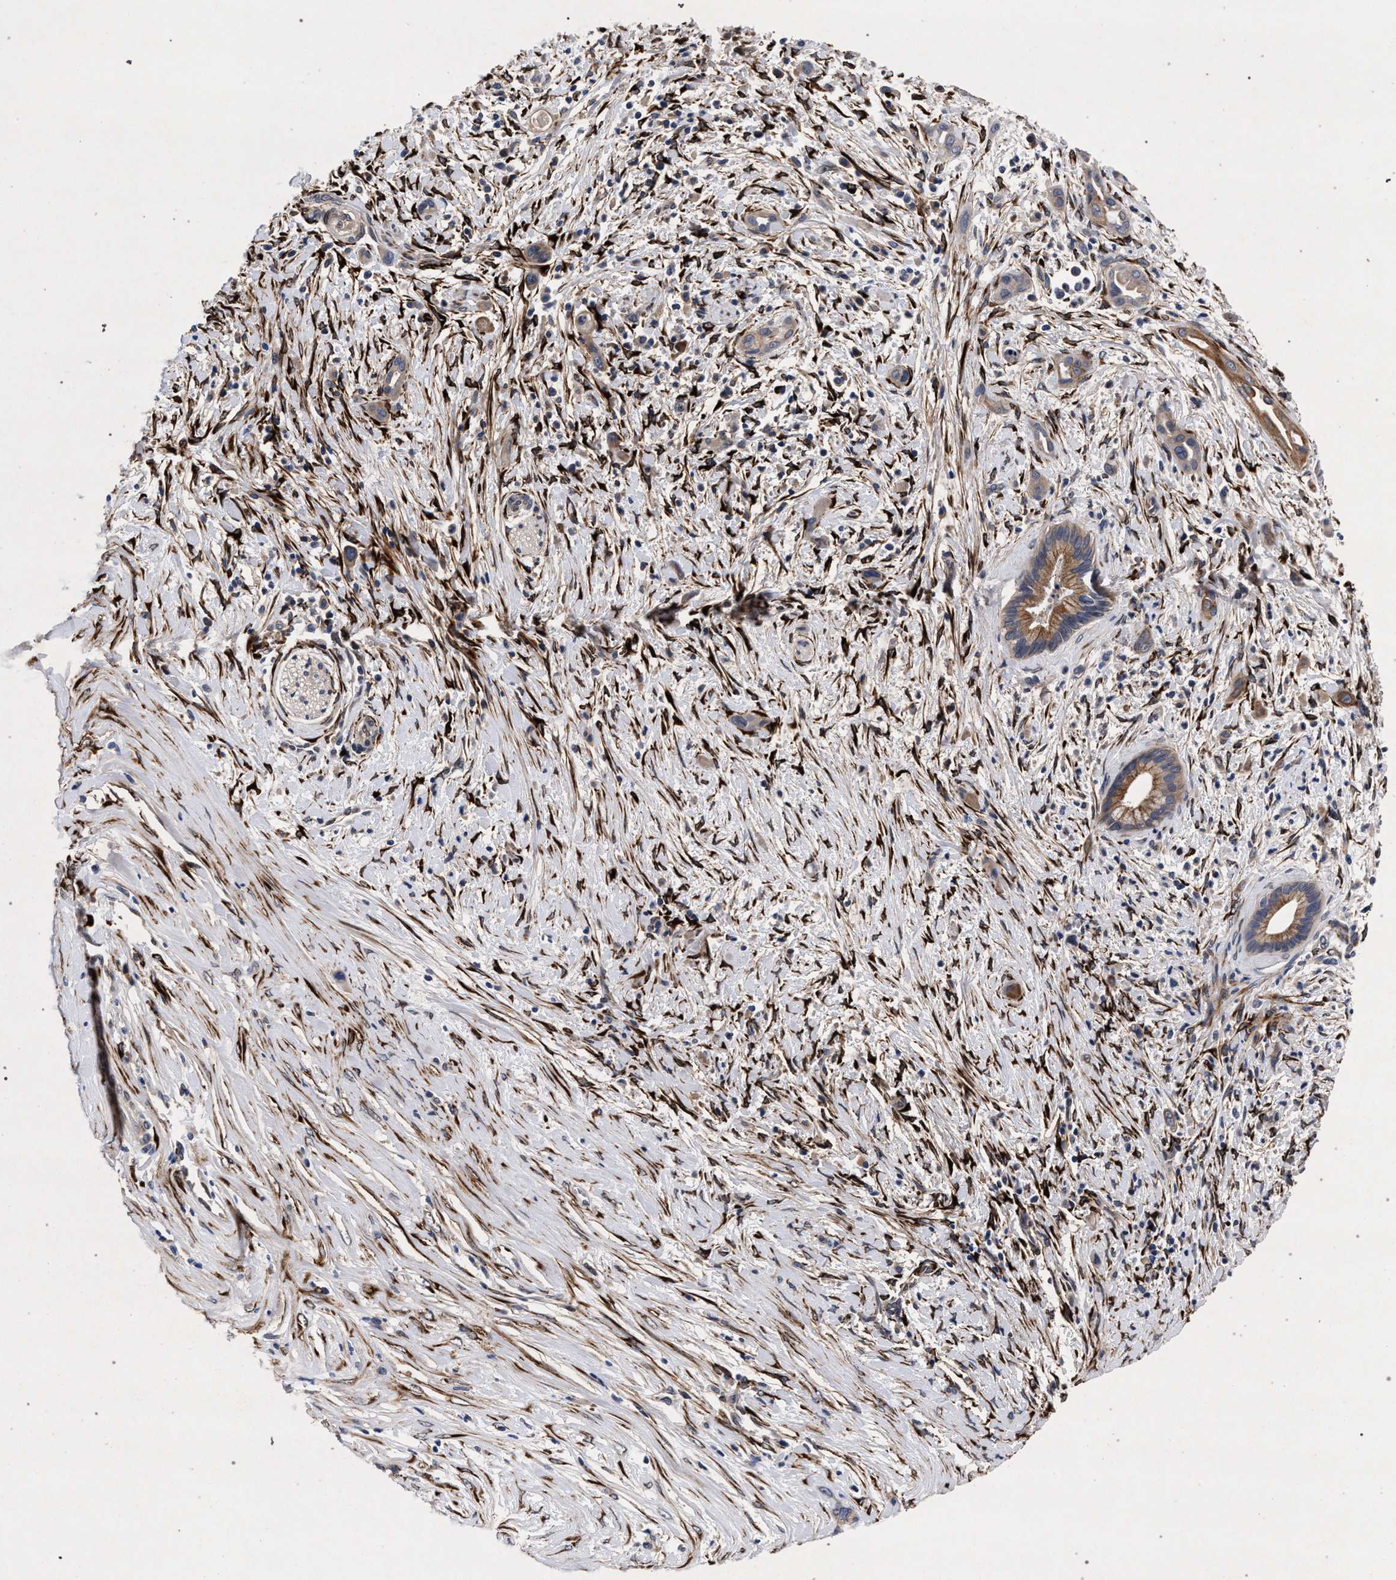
{"staining": {"intensity": "weak", "quantity": ">75%", "location": "cytoplasmic/membranous"}, "tissue": "pancreatic cancer", "cell_type": "Tumor cells", "image_type": "cancer", "snomed": [{"axis": "morphology", "description": "Adenocarcinoma, NOS"}, {"axis": "topography", "description": "Pancreas"}], "caption": "Pancreatic adenocarcinoma stained with a brown dye reveals weak cytoplasmic/membranous positive expression in about >75% of tumor cells.", "gene": "NEK7", "patient": {"sex": "male", "age": 59}}